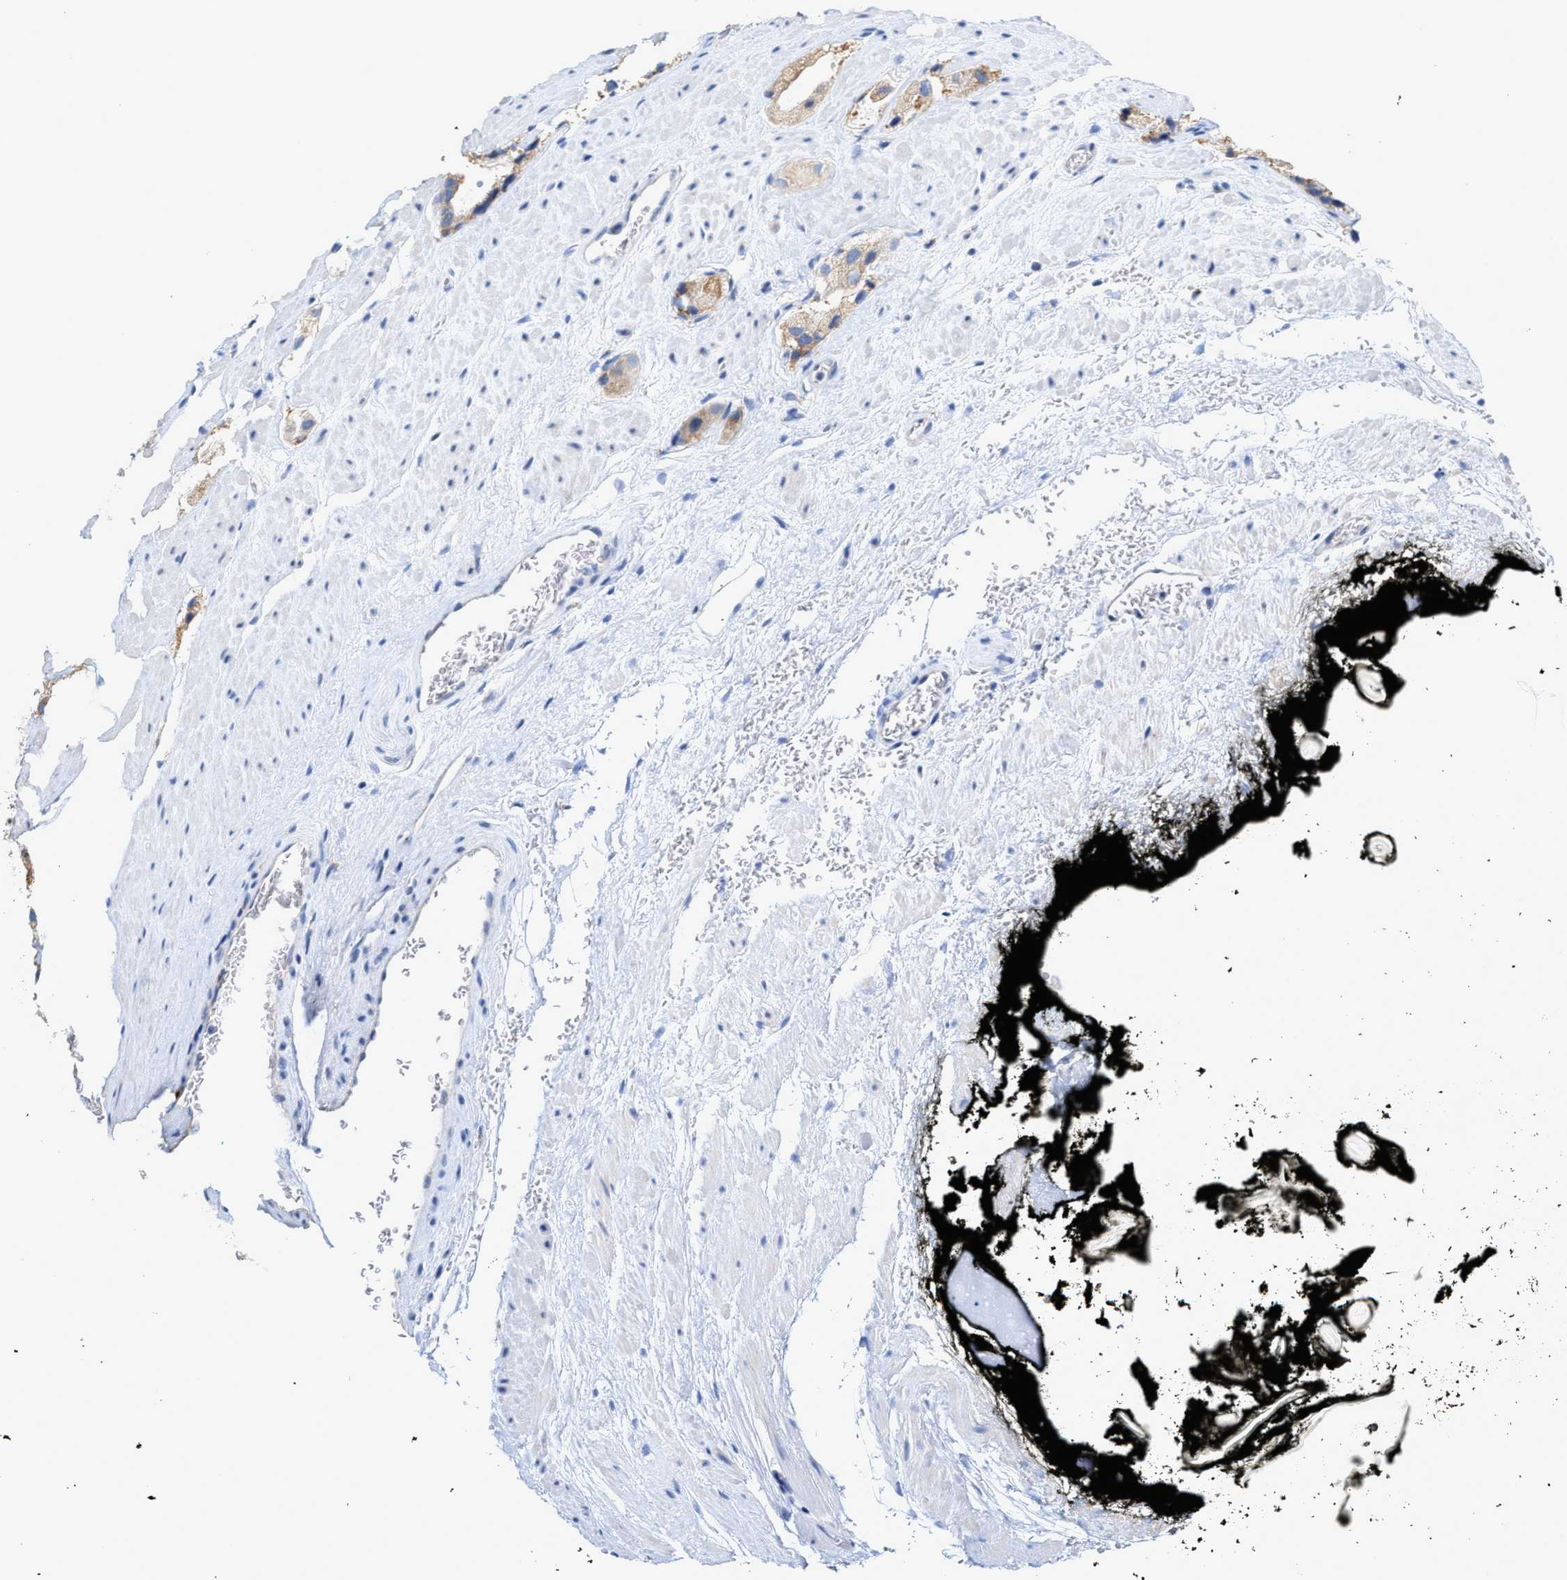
{"staining": {"intensity": "weak", "quantity": "25%-75%", "location": "cytoplasmic/membranous"}, "tissue": "prostate cancer", "cell_type": "Tumor cells", "image_type": "cancer", "snomed": [{"axis": "morphology", "description": "Adenocarcinoma, High grade"}, {"axis": "topography", "description": "Prostate"}], "caption": "The photomicrograph reveals a brown stain indicating the presence of a protein in the cytoplasmic/membranous of tumor cells in prostate adenocarcinoma (high-grade).", "gene": "RYR2", "patient": {"sex": "male", "age": 63}}